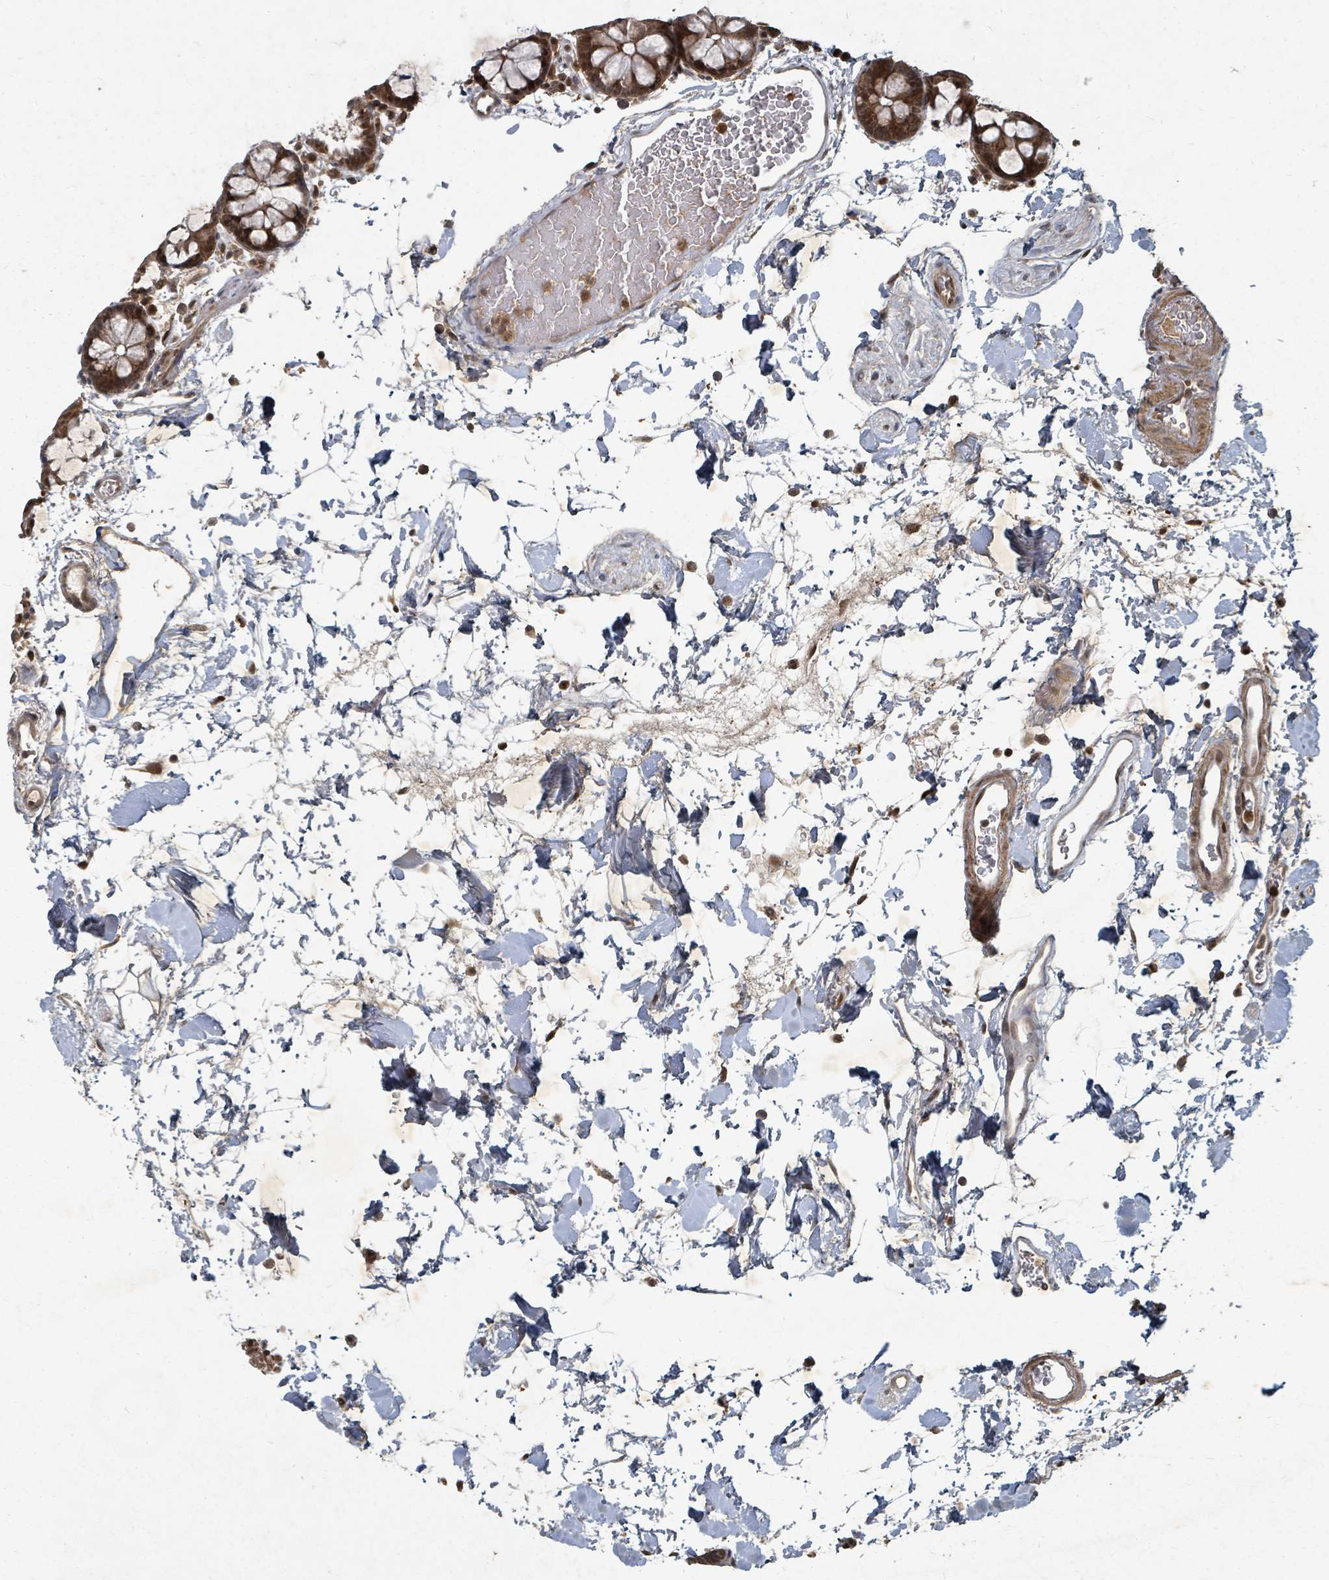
{"staining": {"intensity": "moderate", "quantity": ">75%", "location": "cytoplasmic/membranous,nuclear"}, "tissue": "colon", "cell_type": "Endothelial cells", "image_type": "normal", "snomed": [{"axis": "morphology", "description": "Normal tissue, NOS"}, {"axis": "topography", "description": "Colon"}], "caption": "An IHC image of normal tissue is shown. Protein staining in brown labels moderate cytoplasmic/membranous,nuclear positivity in colon within endothelial cells.", "gene": "KDM4E", "patient": {"sex": "male", "age": 75}}